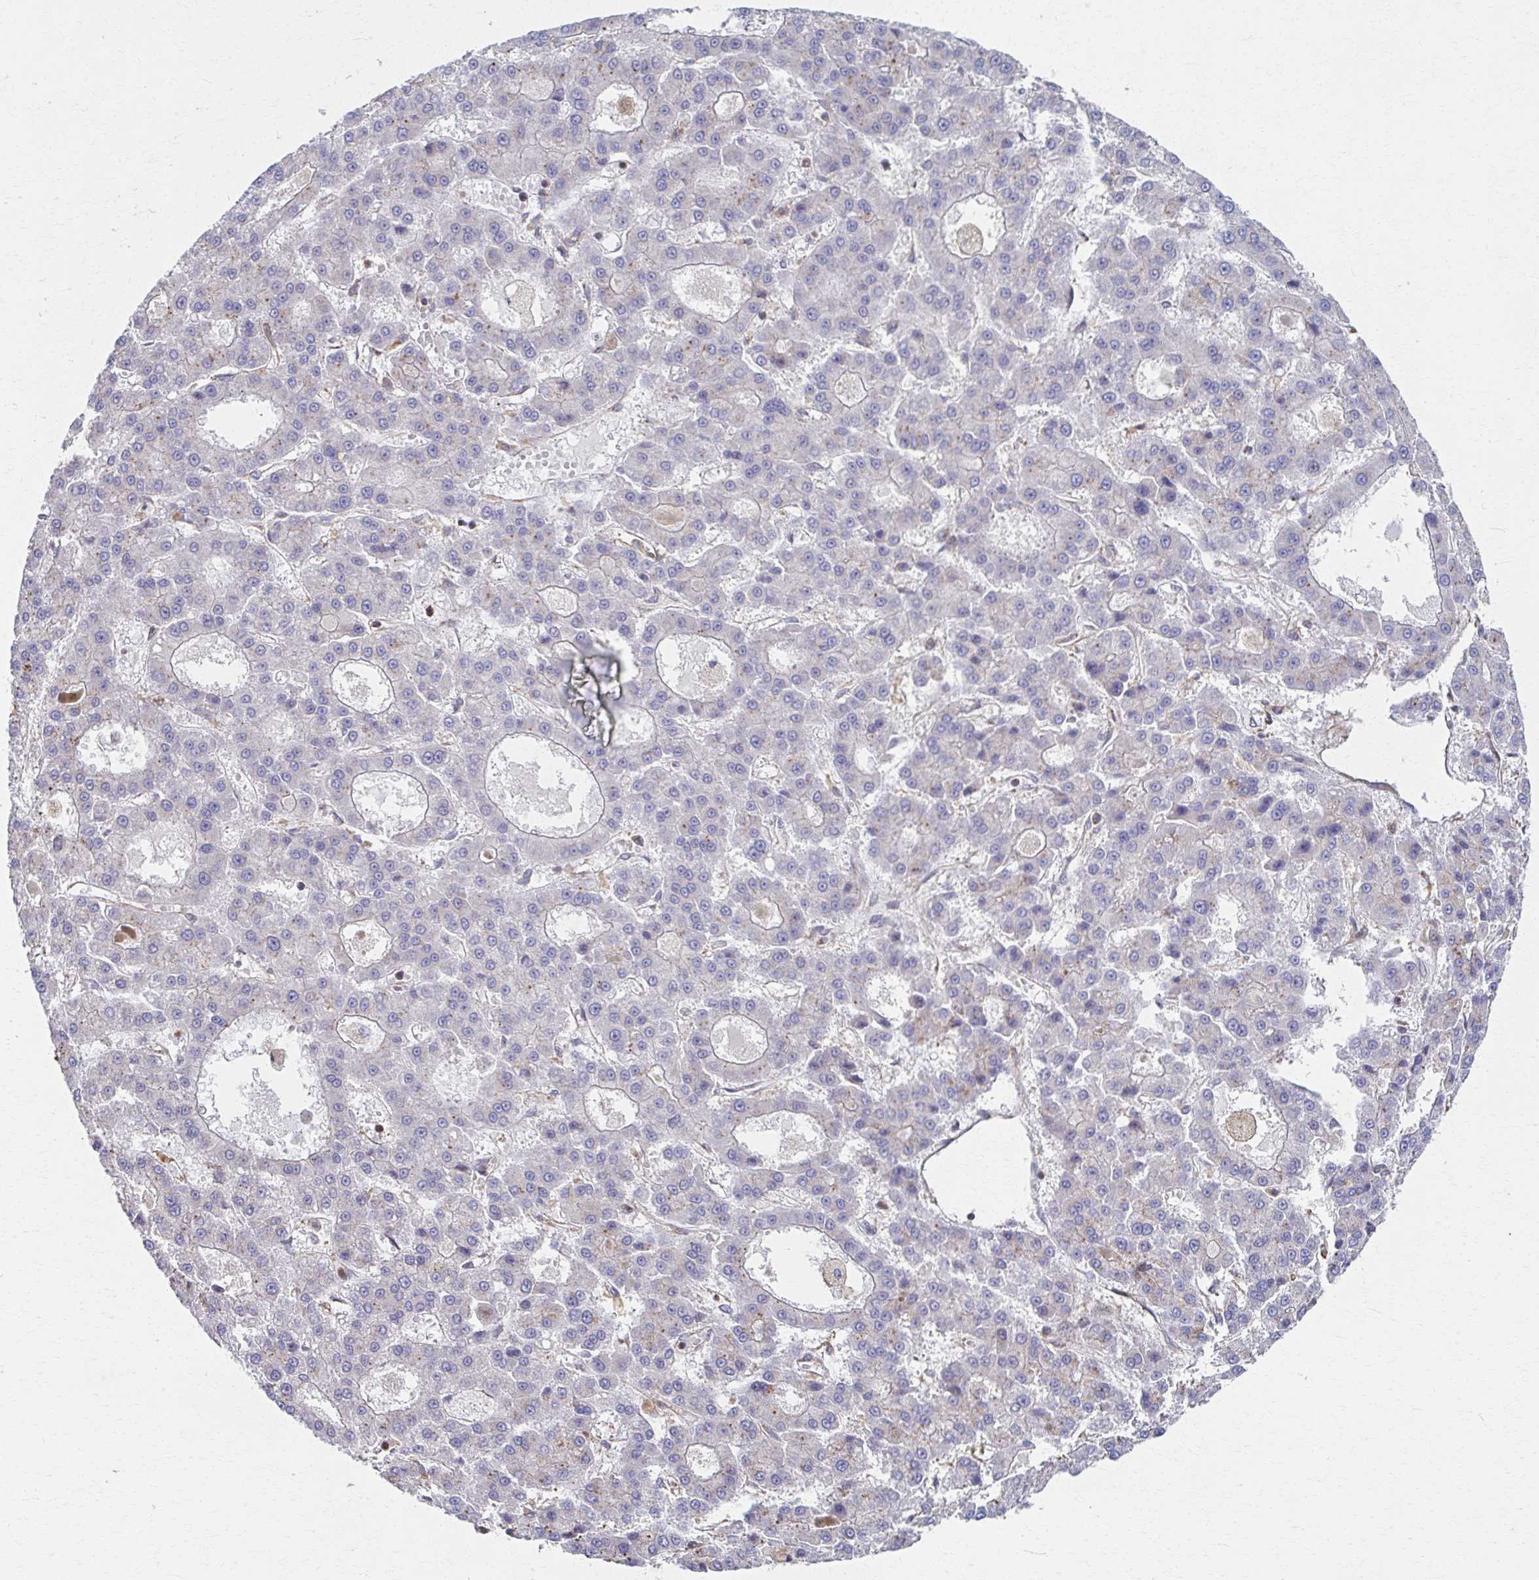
{"staining": {"intensity": "negative", "quantity": "none", "location": "none"}, "tissue": "liver cancer", "cell_type": "Tumor cells", "image_type": "cancer", "snomed": [{"axis": "morphology", "description": "Carcinoma, Hepatocellular, NOS"}, {"axis": "topography", "description": "Liver"}], "caption": "DAB immunohistochemical staining of human hepatocellular carcinoma (liver) displays no significant staining in tumor cells.", "gene": "KLHL34", "patient": {"sex": "male", "age": 70}}